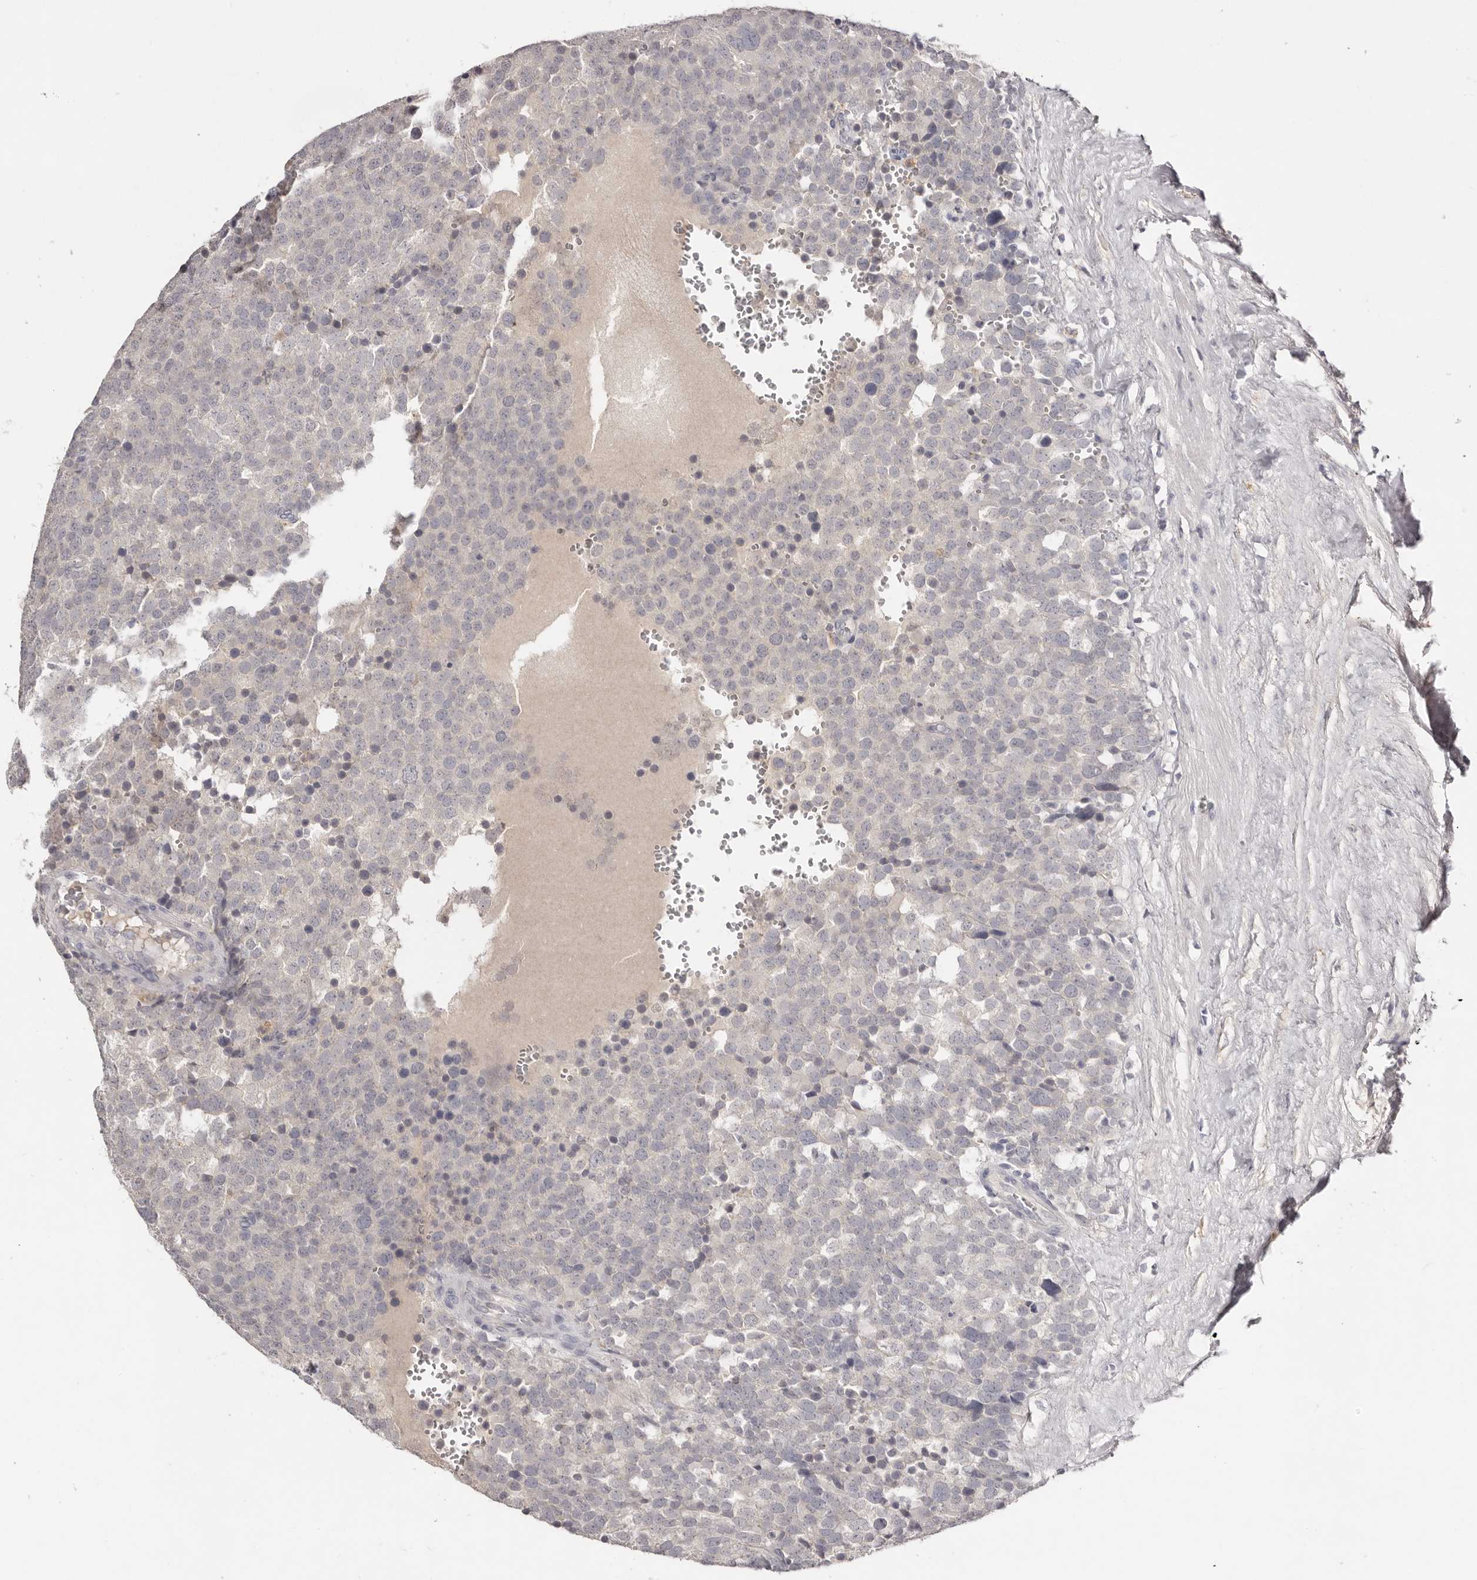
{"staining": {"intensity": "negative", "quantity": "none", "location": "none"}, "tissue": "testis cancer", "cell_type": "Tumor cells", "image_type": "cancer", "snomed": [{"axis": "morphology", "description": "Seminoma, NOS"}, {"axis": "topography", "description": "Testis"}], "caption": "High power microscopy micrograph of an immunohistochemistry image of testis seminoma, revealing no significant expression in tumor cells. (DAB immunohistochemistry (IHC) with hematoxylin counter stain).", "gene": "SCUBE2", "patient": {"sex": "male", "age": 71}}